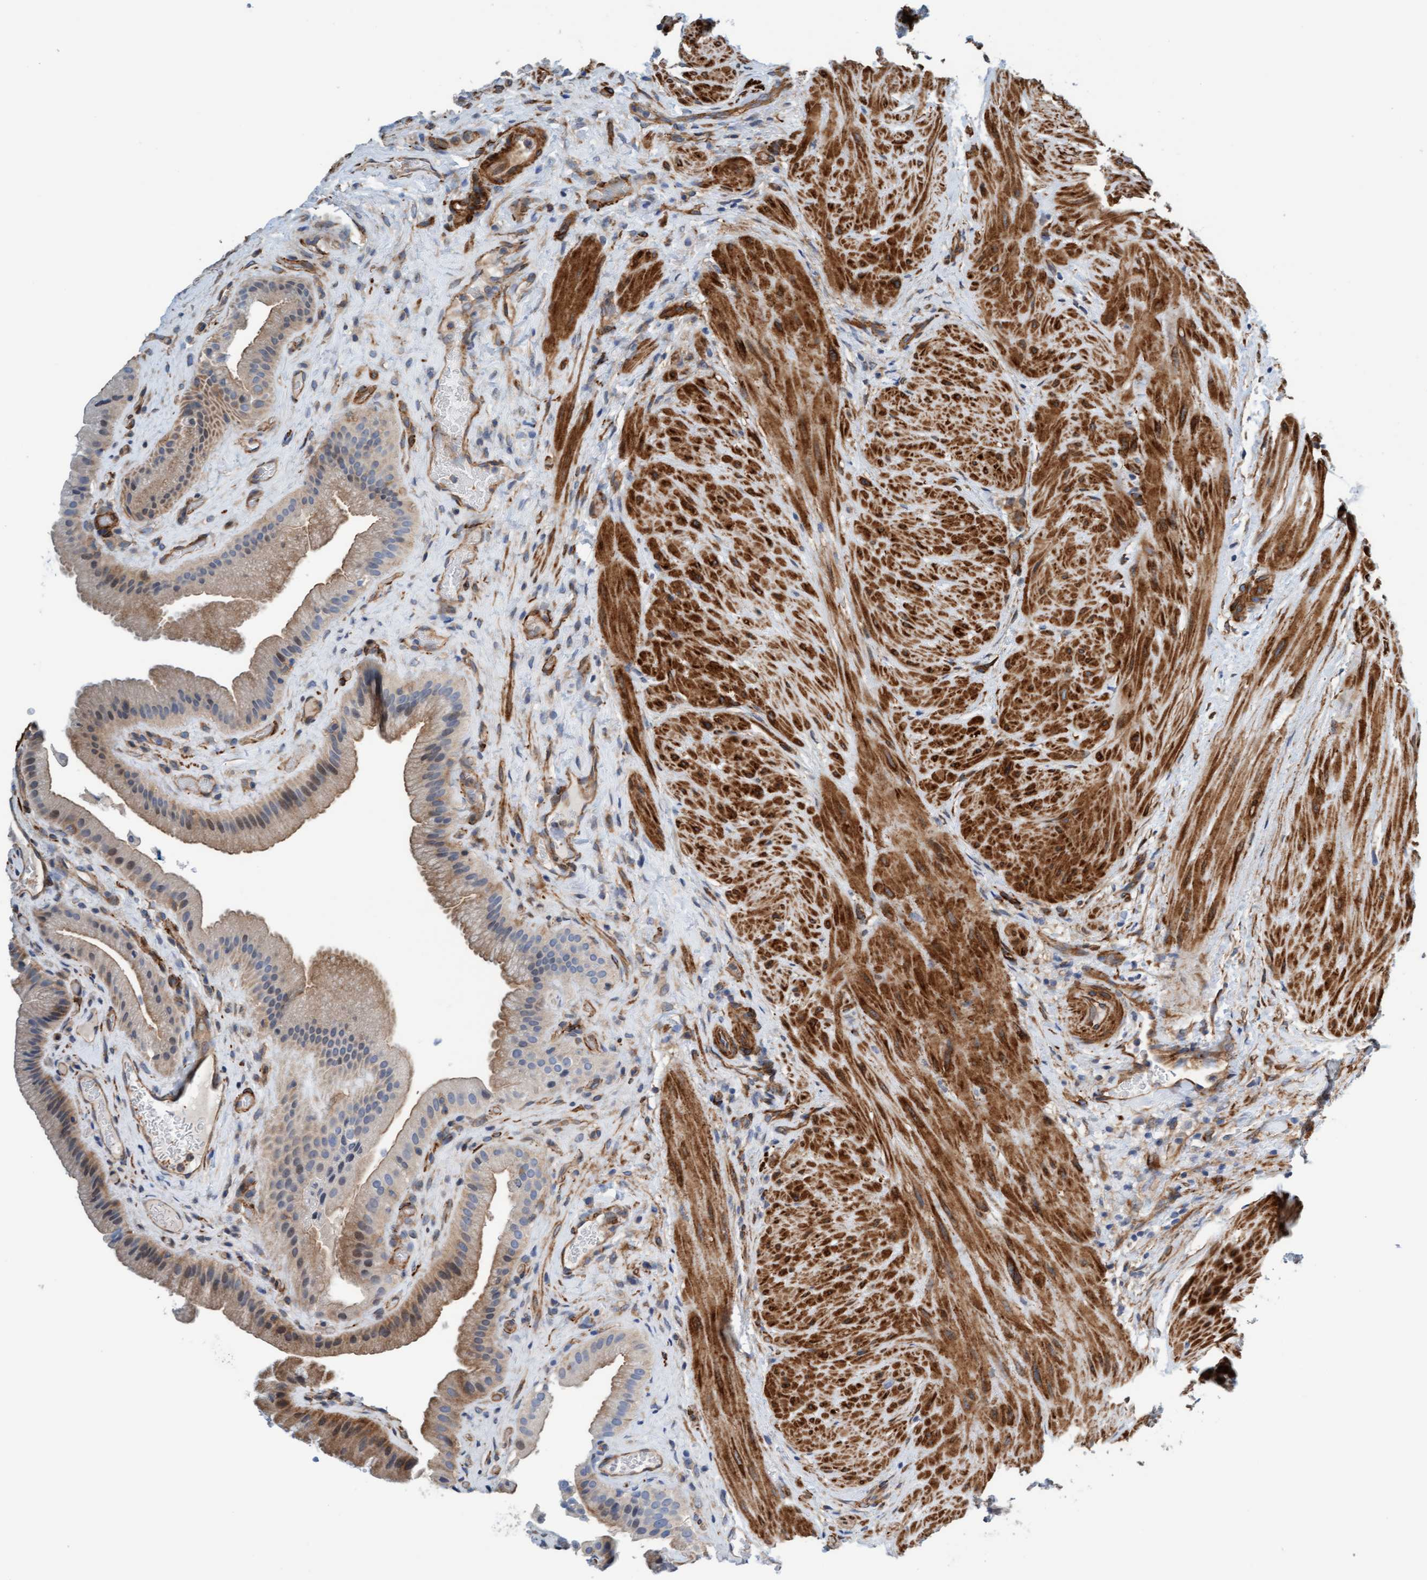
{"staining": {"intensity": "weak", "quantity": "<25%", "location": "cytoplasmic/membranous"}, "tissue": "gallbladder", "cell_type": "Glandular cells", "image_type": "normal", "snomed": [{"axis": "morphology", "description": "Normal tissue, NOS"}, {"axis": "topography", "description": "Gallbladder"}], "caption": "Gallbladder stained for a protein using immunohistochemistry (IHC) displays no staining glandular cells.", "gene": "FMNL3", "patient": {"sex": "male", "age": 49}}